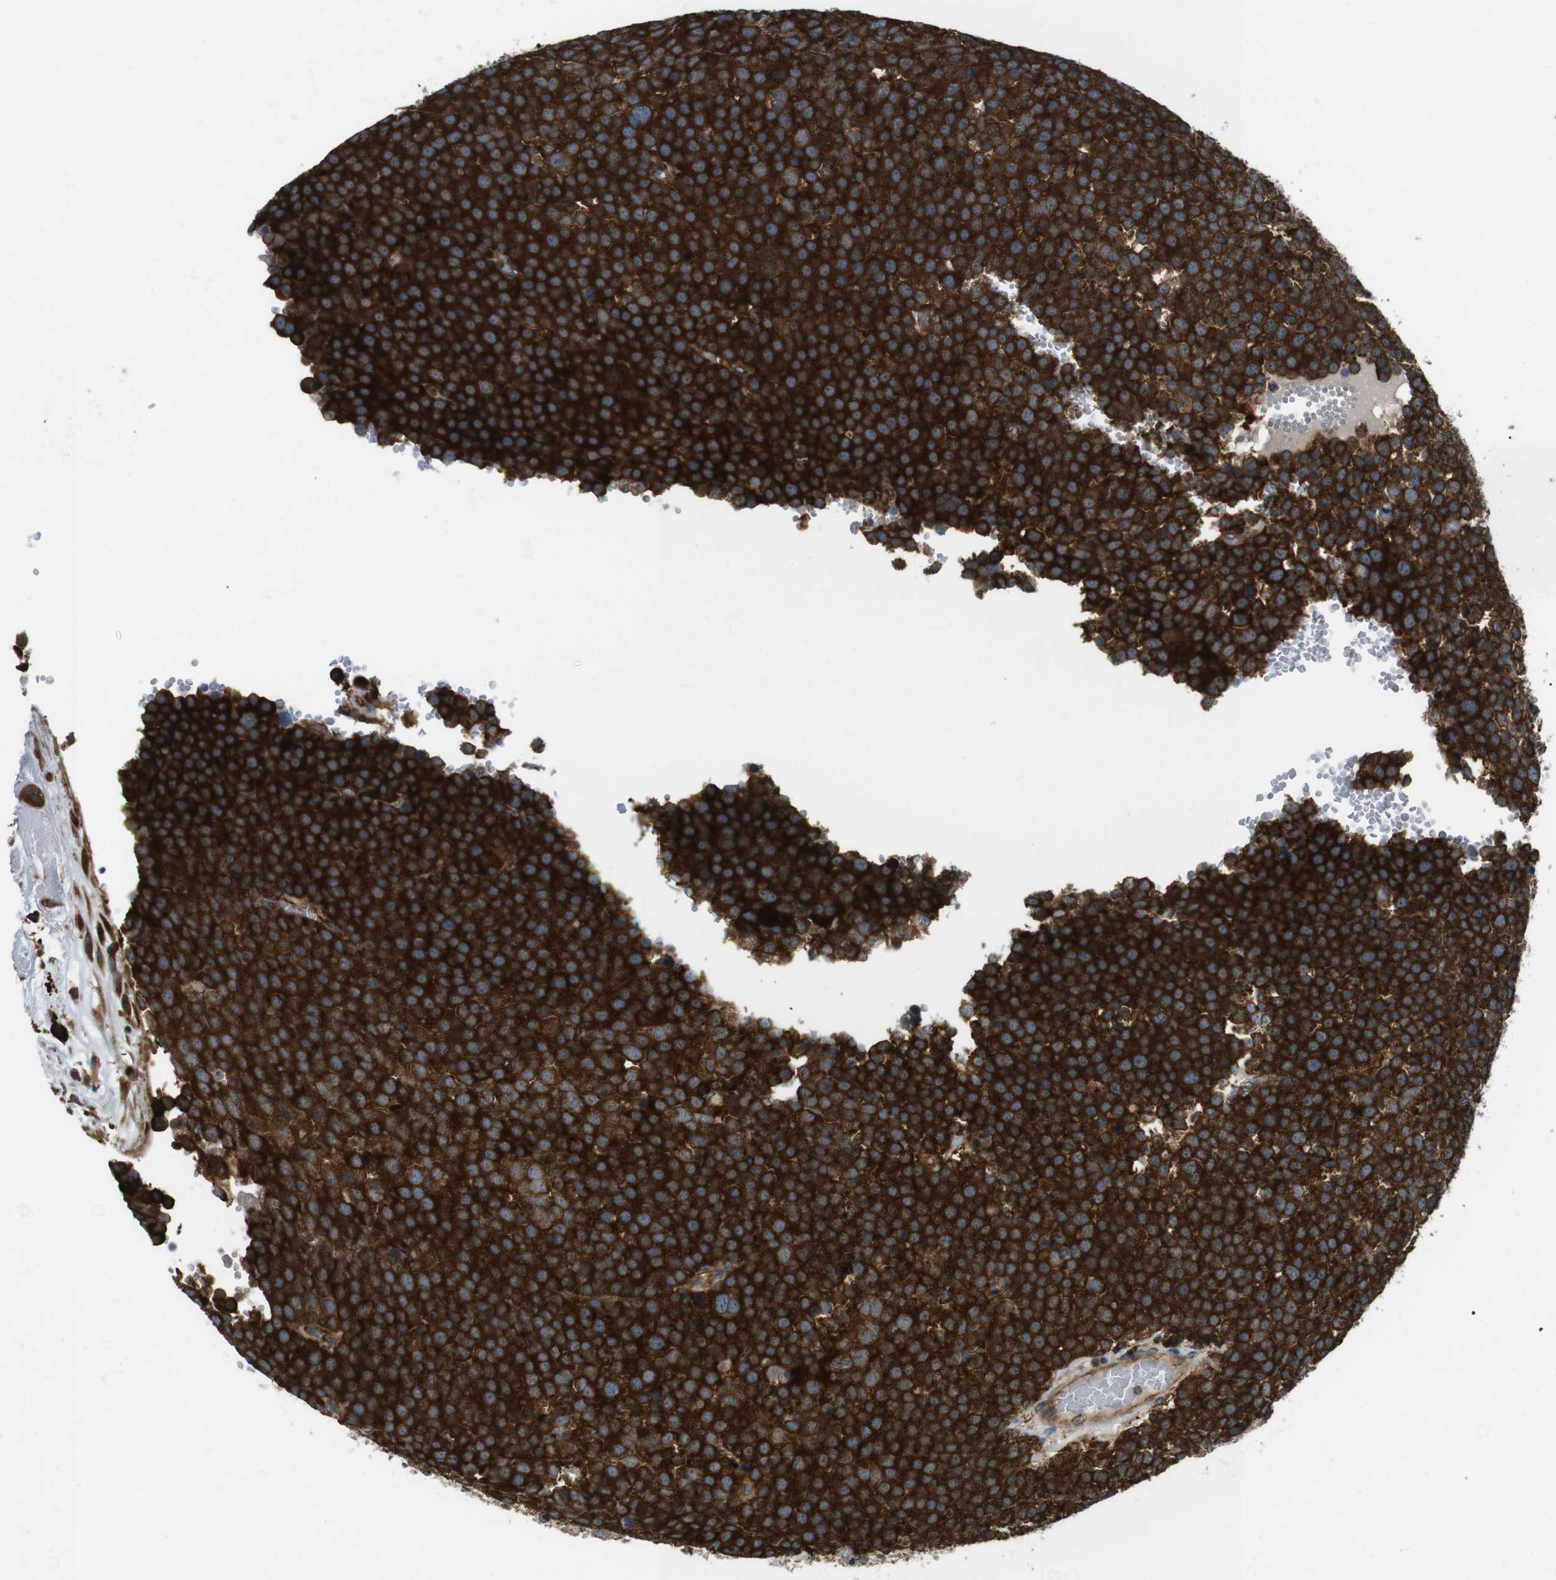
{"staining": {"intensity": "strong", "quantity": ">75%", "location": "cytoplasmic/membranous"}, "tissue": "testis cancer", "cell_type": "Tumor cells", "image_type": "cancer", "snomed": [{"axis": "morphology", "description": "Seminoma, NOS"}, {"axis": "topography", "description": "Testis"}], "caption": "A high amount of strong cytoplasmic/membranous expression is seen in about >75% of tumor cells in testis seminoma tissue.", "gene": "TSC1", "patient": {"sex": "male", "age": 71}}